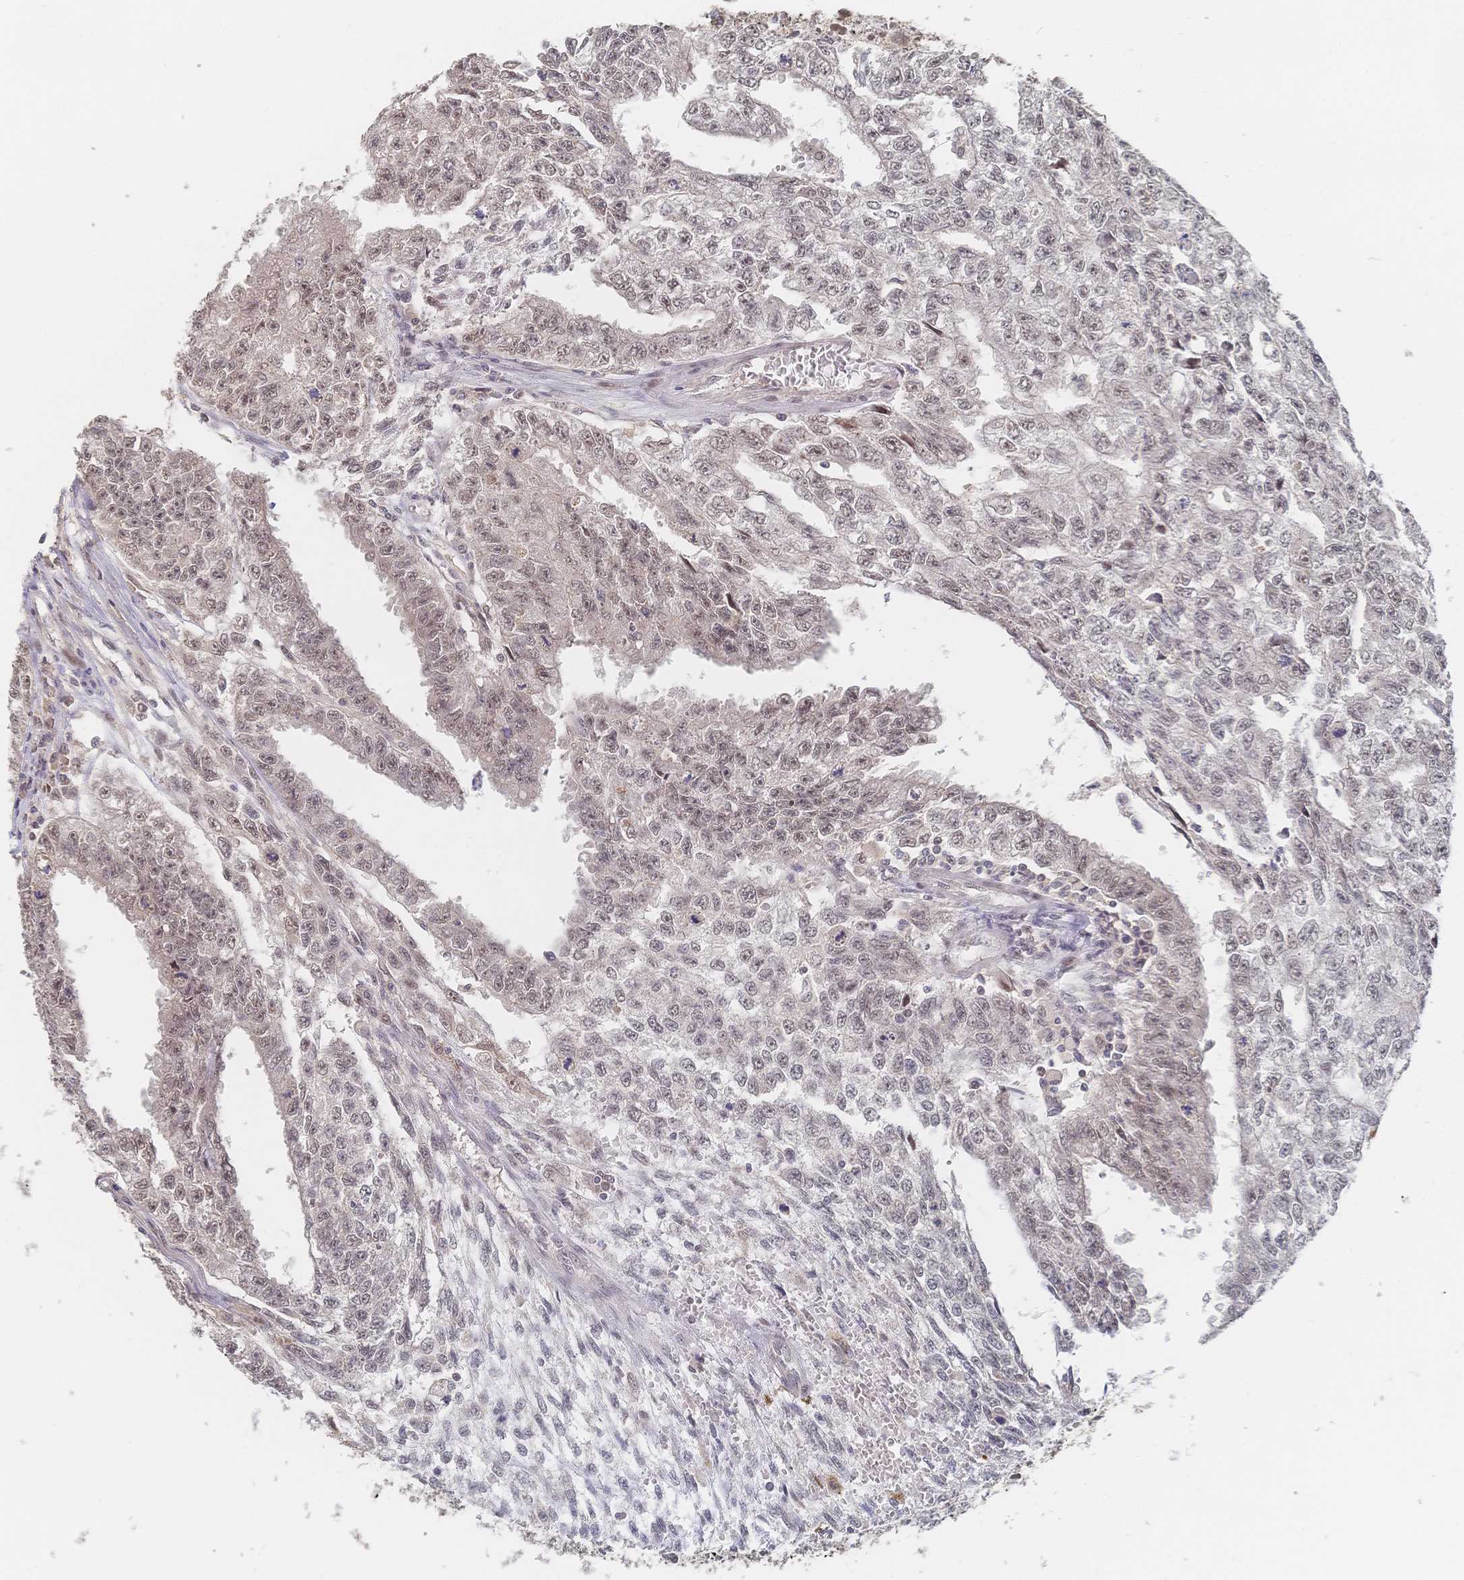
{"staining": {"intensity": "weak", "quantity": "25%-75%", "location": "nuclear"}, "tissue": "testis cancer", "cell_type": "Tumor cells", "image_type": "cancer", "snomed": [{"axis": "morphology", "description": "Carcinoma, Embryonal, NOS"}, {"axis": "morphology", "description": "Teratoma, malignant, NOS"}, {"axis": "topography", "description": "Testis"}], "caption": "Tumor cells exhibit low levels of weak nuclear staining in approximately 25%-75% of cells in testis cancer.", "gene": "LRP5", "patient": {"sex": "male", "age": 24}}